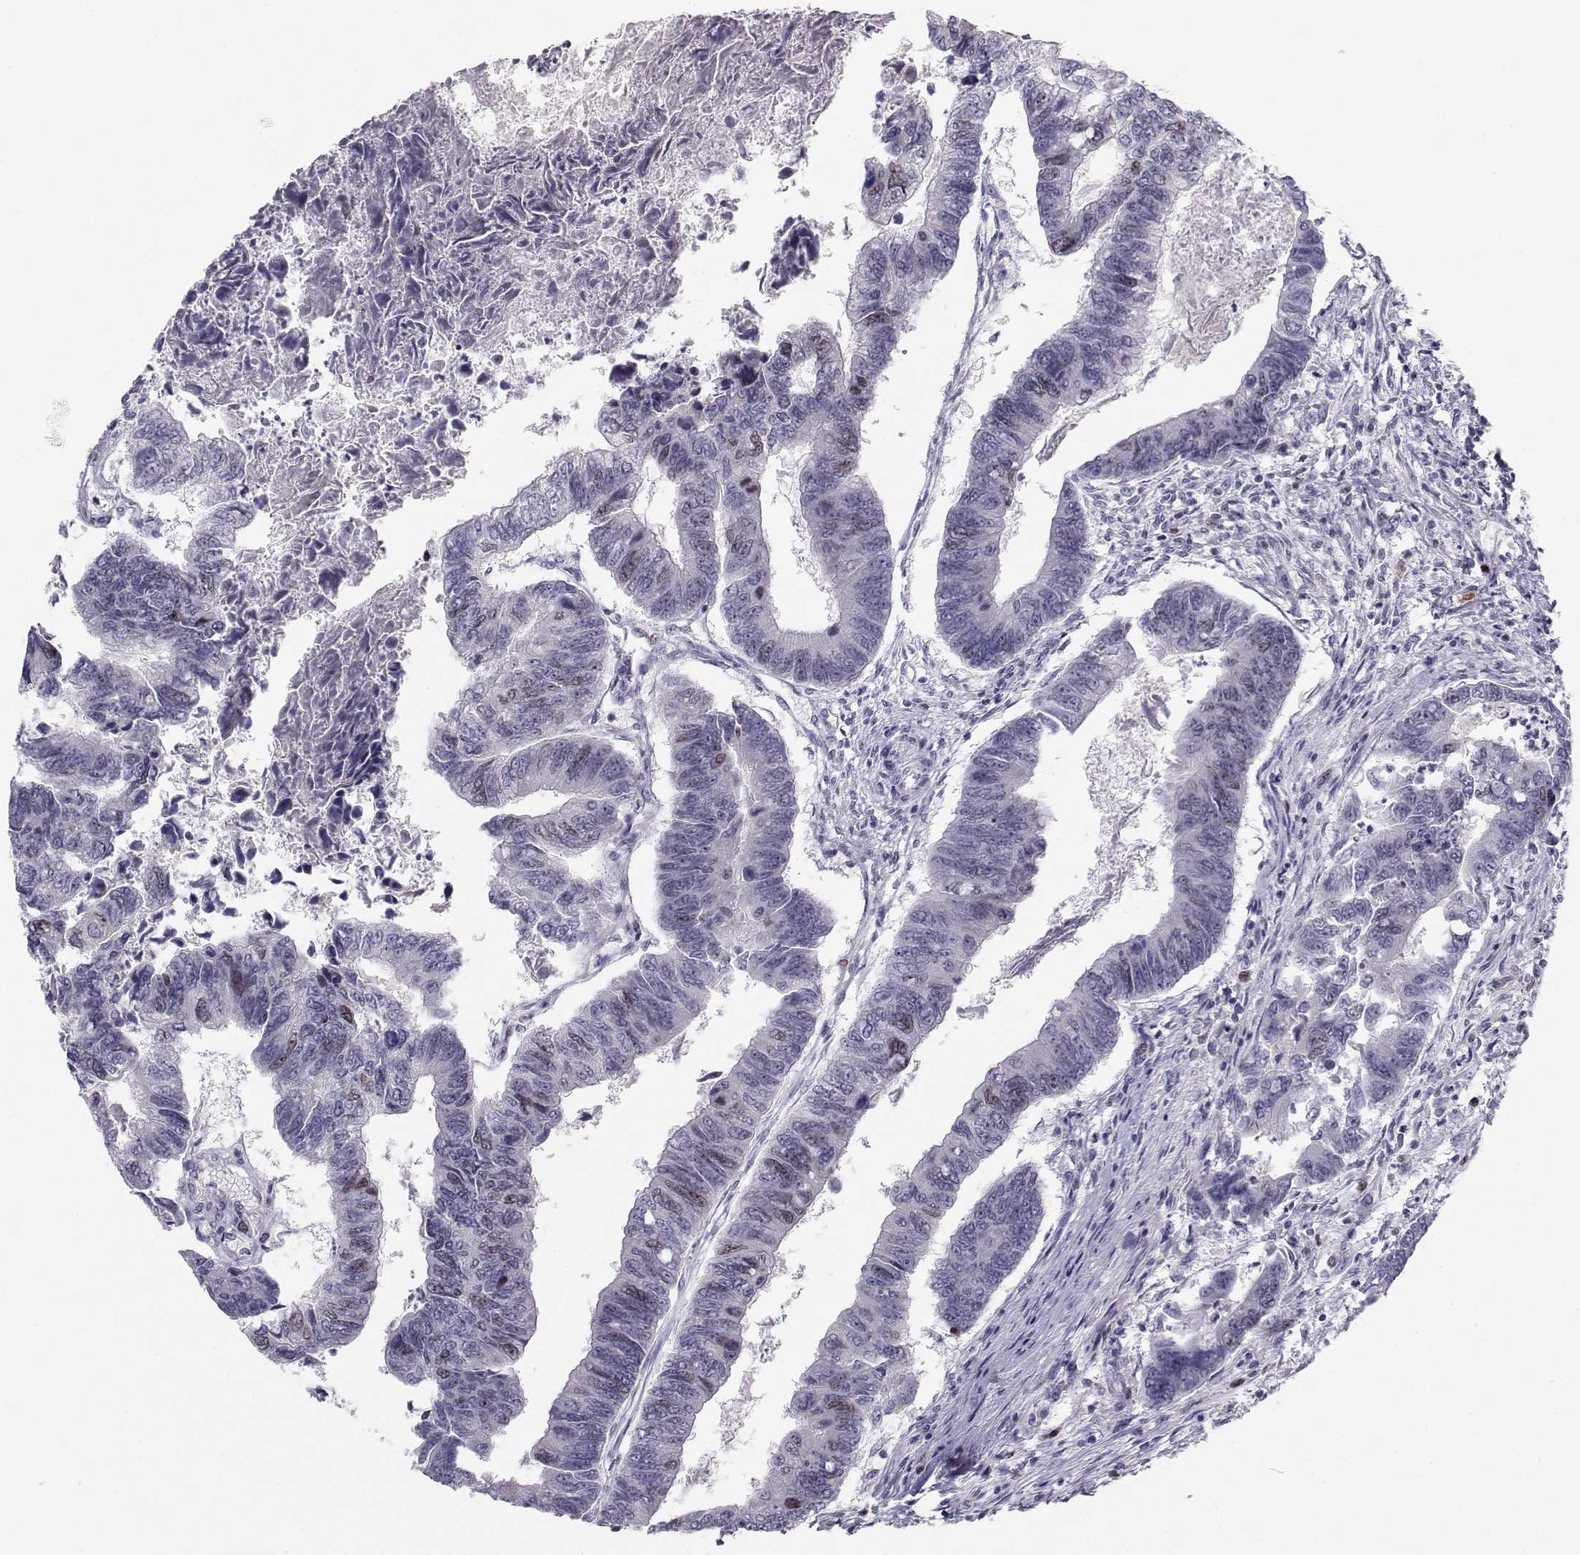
{"staining": {"intensity": "weak", "quantity": "<25%", "location": "nuclear"}, "tissue": "colorectal cancer", "cell_type": "Tumor cells", "image_type": "cancer", "snomed": [{"axis": "morphology", "description": "Adenocarcinoma, NOS"}, {"axis": "topography", "description": "Colon"}], "caption": "The immunohistochemistry image has no significant expression in tumor cells of colorectal cancer tissue. Nuclei are stained in blue.", "gene": "LRP8", "patient": {"sex": "female", "age": 65}}